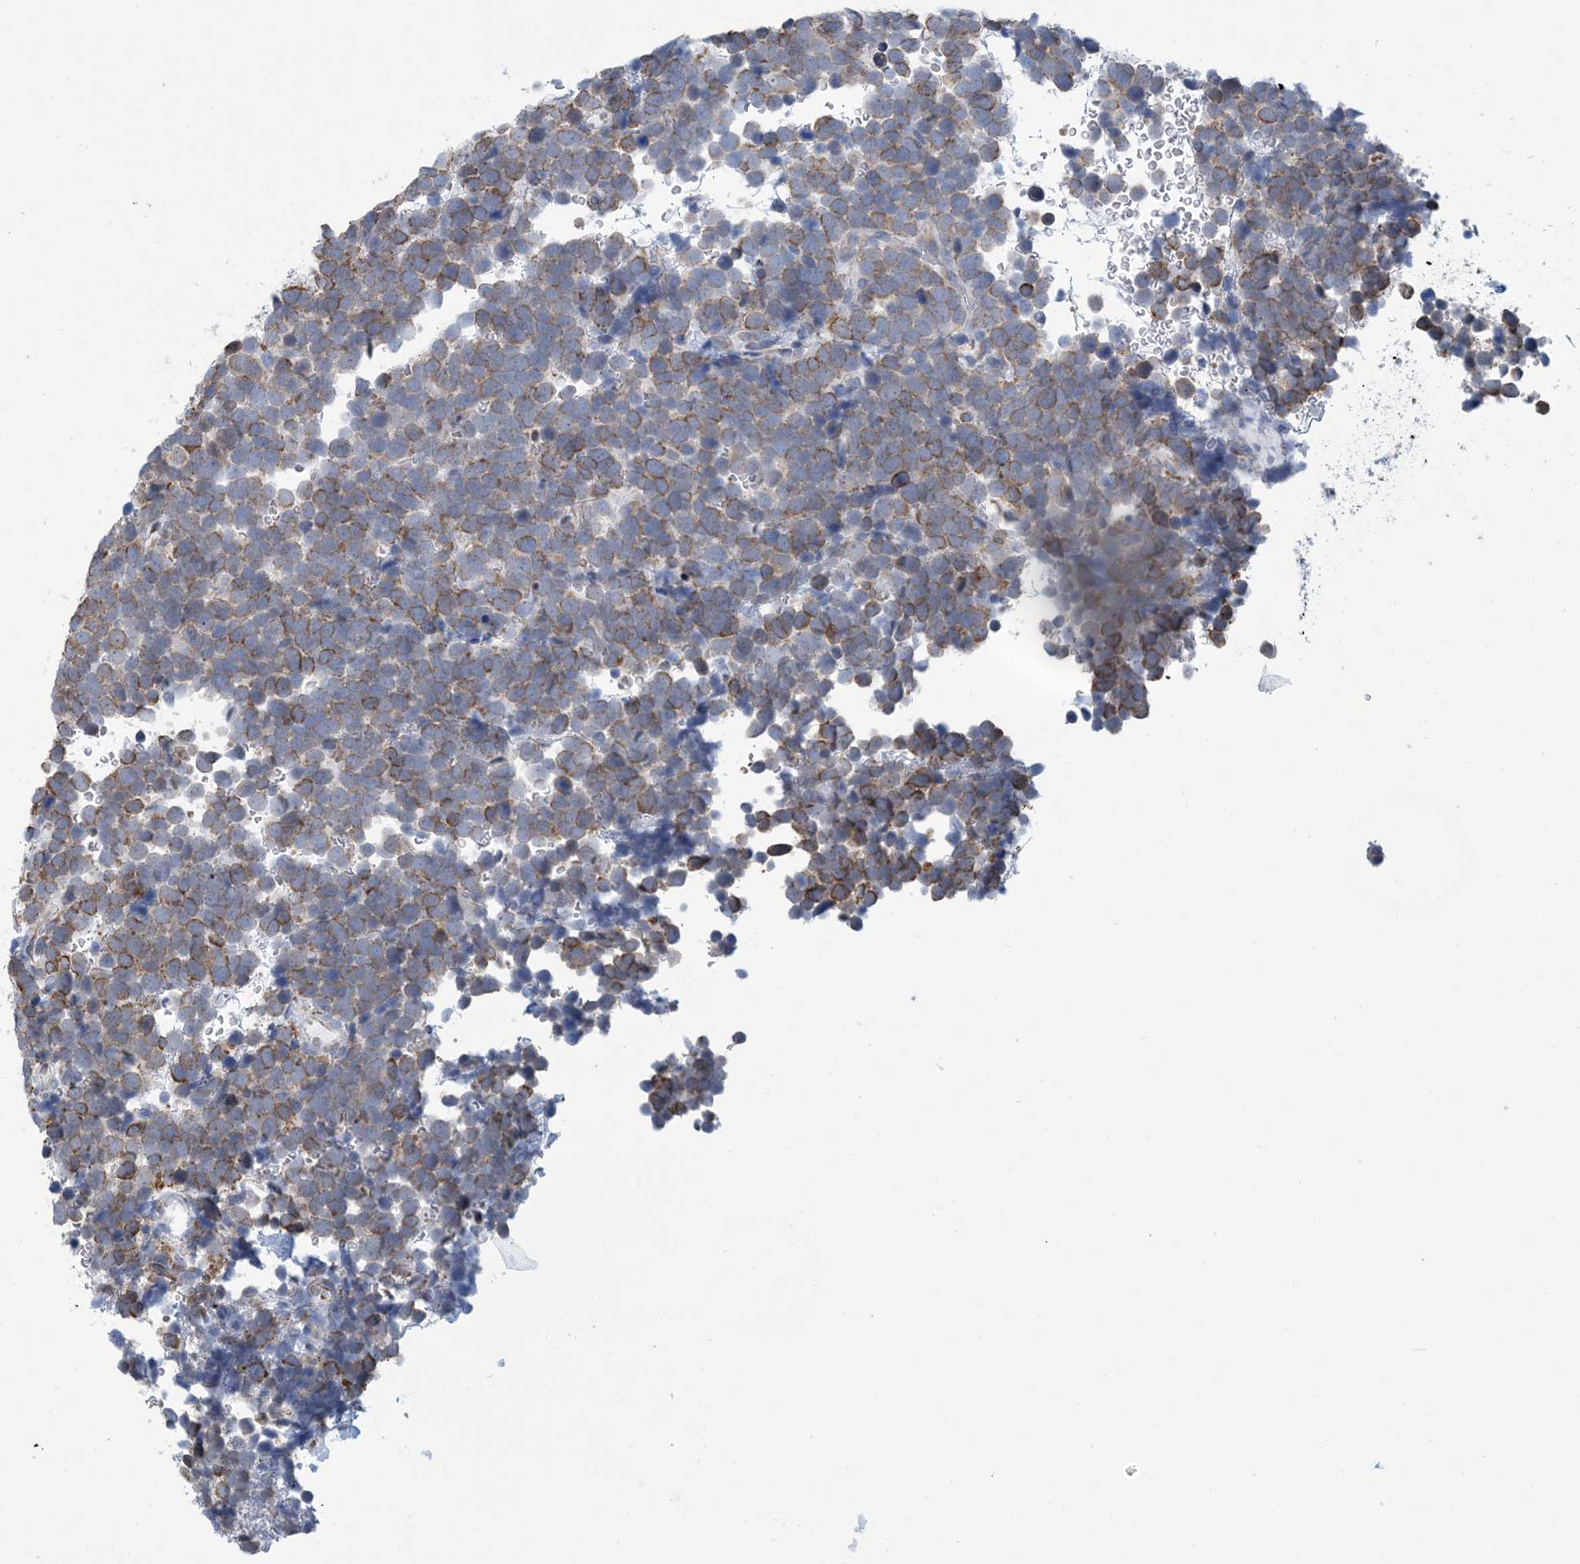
{"staining": {"intensity": "moderate", "quantity": ">75%", "location": "cytoplasmic/membranous"}, "tissue": "urothelial cancer", "cell_type": "Tumor cells", "image_type": "cancer", "snomed": [{"axis": "morphology", "description": "Urothelial carcinoma, High grade"}, {"axis": "topography", "description": "Urinary bladder"}], "caption": "Protein analysis of urothelial carcinoma (high-grade) tissue exhibits moderate cytoplasmic/membranous expression in about >75% of tumor cells.", "gene": "CCDC14", "patient": {"sex": "female", "age": 82}}